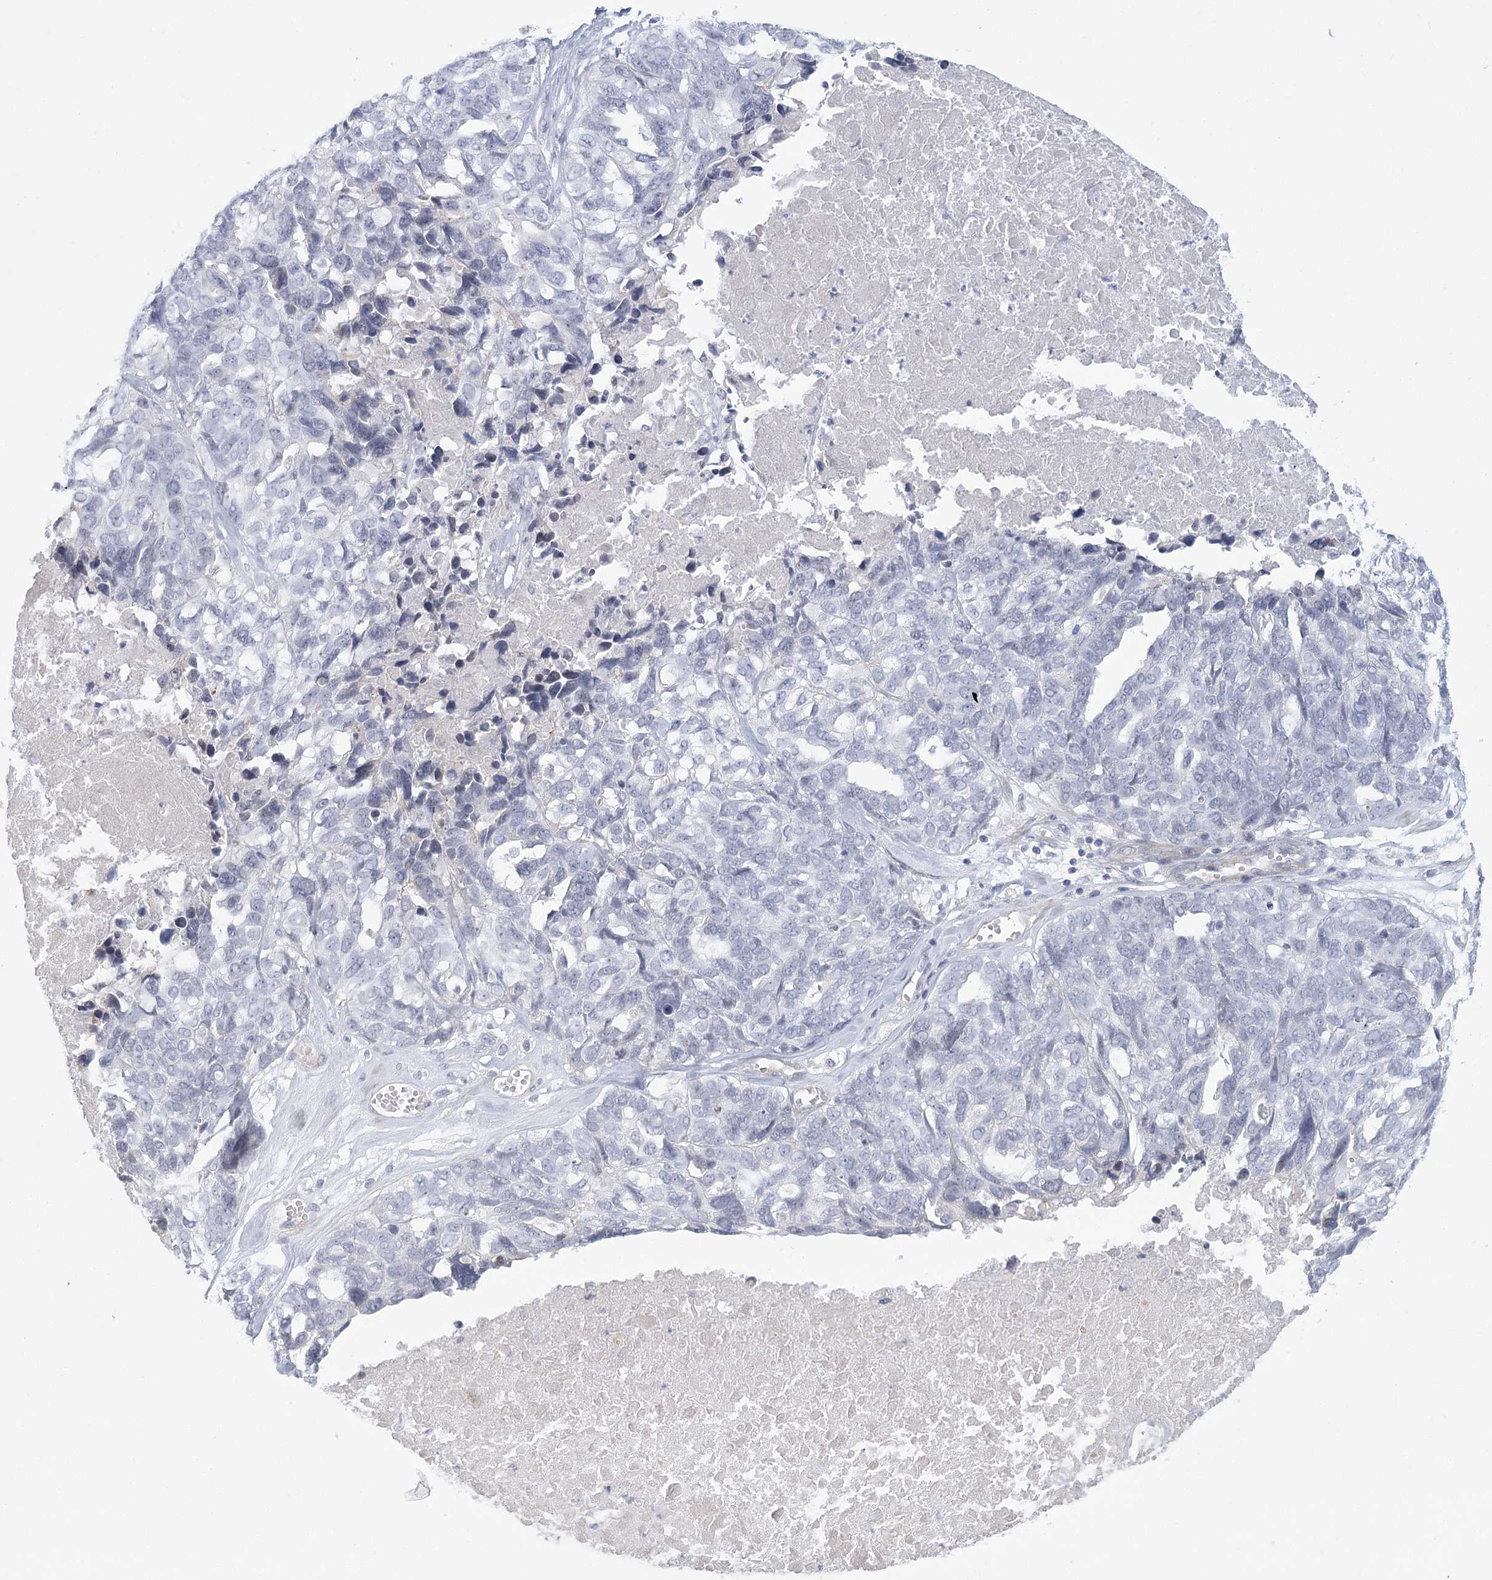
{"staining": {"intensity": "negative", "quantity": "none", "location": "none"}, "tissue": "ovarian cancer", "cell_type": "Tumor cells", "image_type": "cancer", "snomed": [{"axis": "morphology", "description": "Cystadenocarcinoma, serous, NOS"}, {"axis": "topography", "description": "Ovary"}], "caption": "Immunohistochemistry (IHC) of human ovarian serous cystadenocarcinoma demonstrates no expression in tumor cells.", "gene": "FAM76B", "patient": {"sex": "female", "age": 79}}